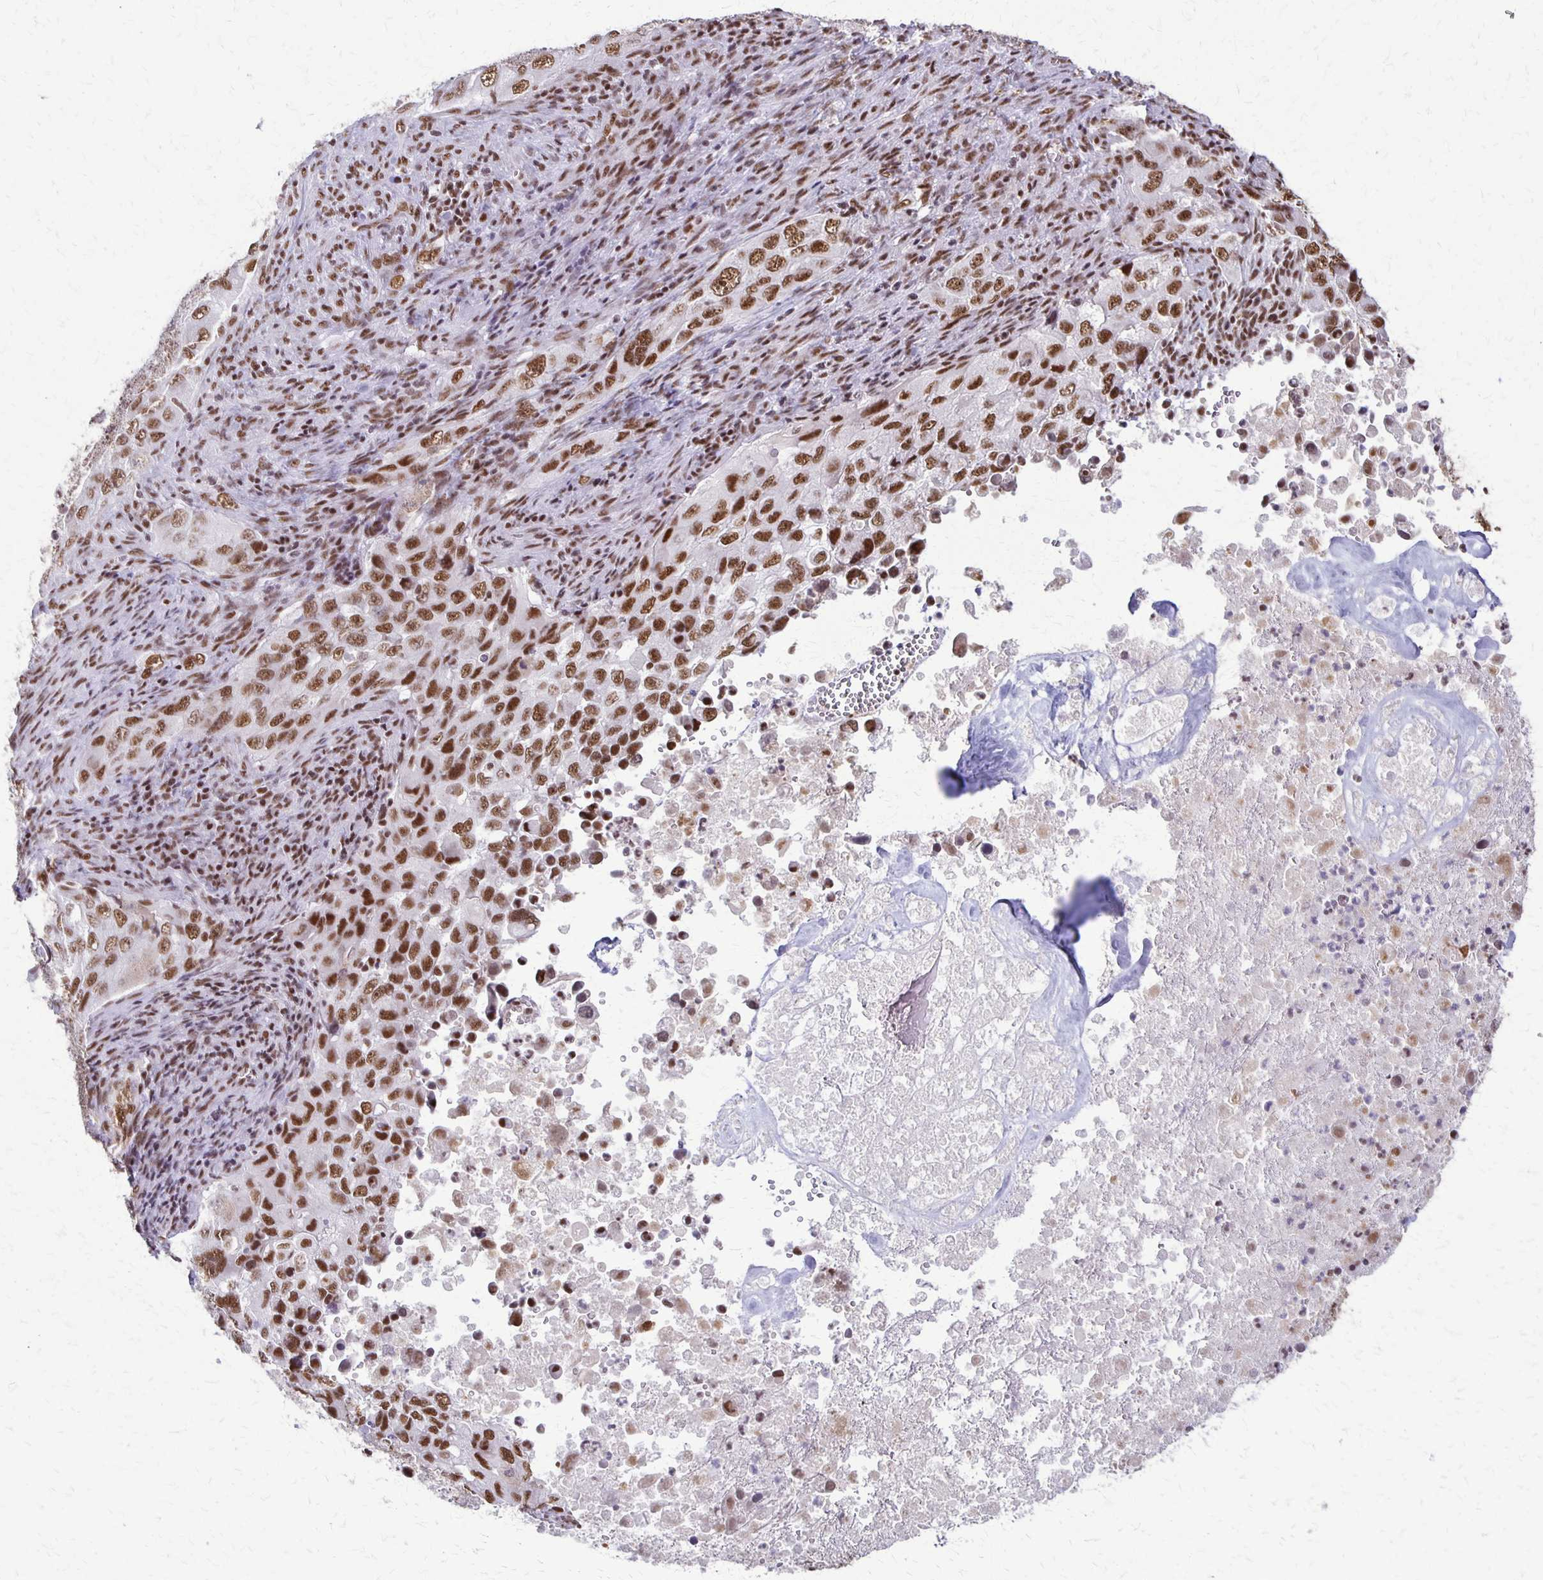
{"staining": {"intensity": "strong", "quantity": ">75%", "location": "nuclear"}, "tissue": "lung cancer", "cell_type": "Tumor cells", "image_type": "cancer", "snomed": [{"axis": "morphology", "description": "Adenocarcinoma, NOS"}, {"axis": "morphology", "description": "Adenocarcinoma, metastatic, NOS"}, {"axis": "topography", "description": "Lymph node"}, {"axis": "topography", "description": "Lung"}], "caption": "IHC photomicrograph of human lung cancer (adenocarcinoma) stained for a protein (brown), which demonstrates high levels of strong nuclear expression in about >75% of tumor cells.", "gene": "XRCC6", "patient": {"sex": "female", "age": 42}}